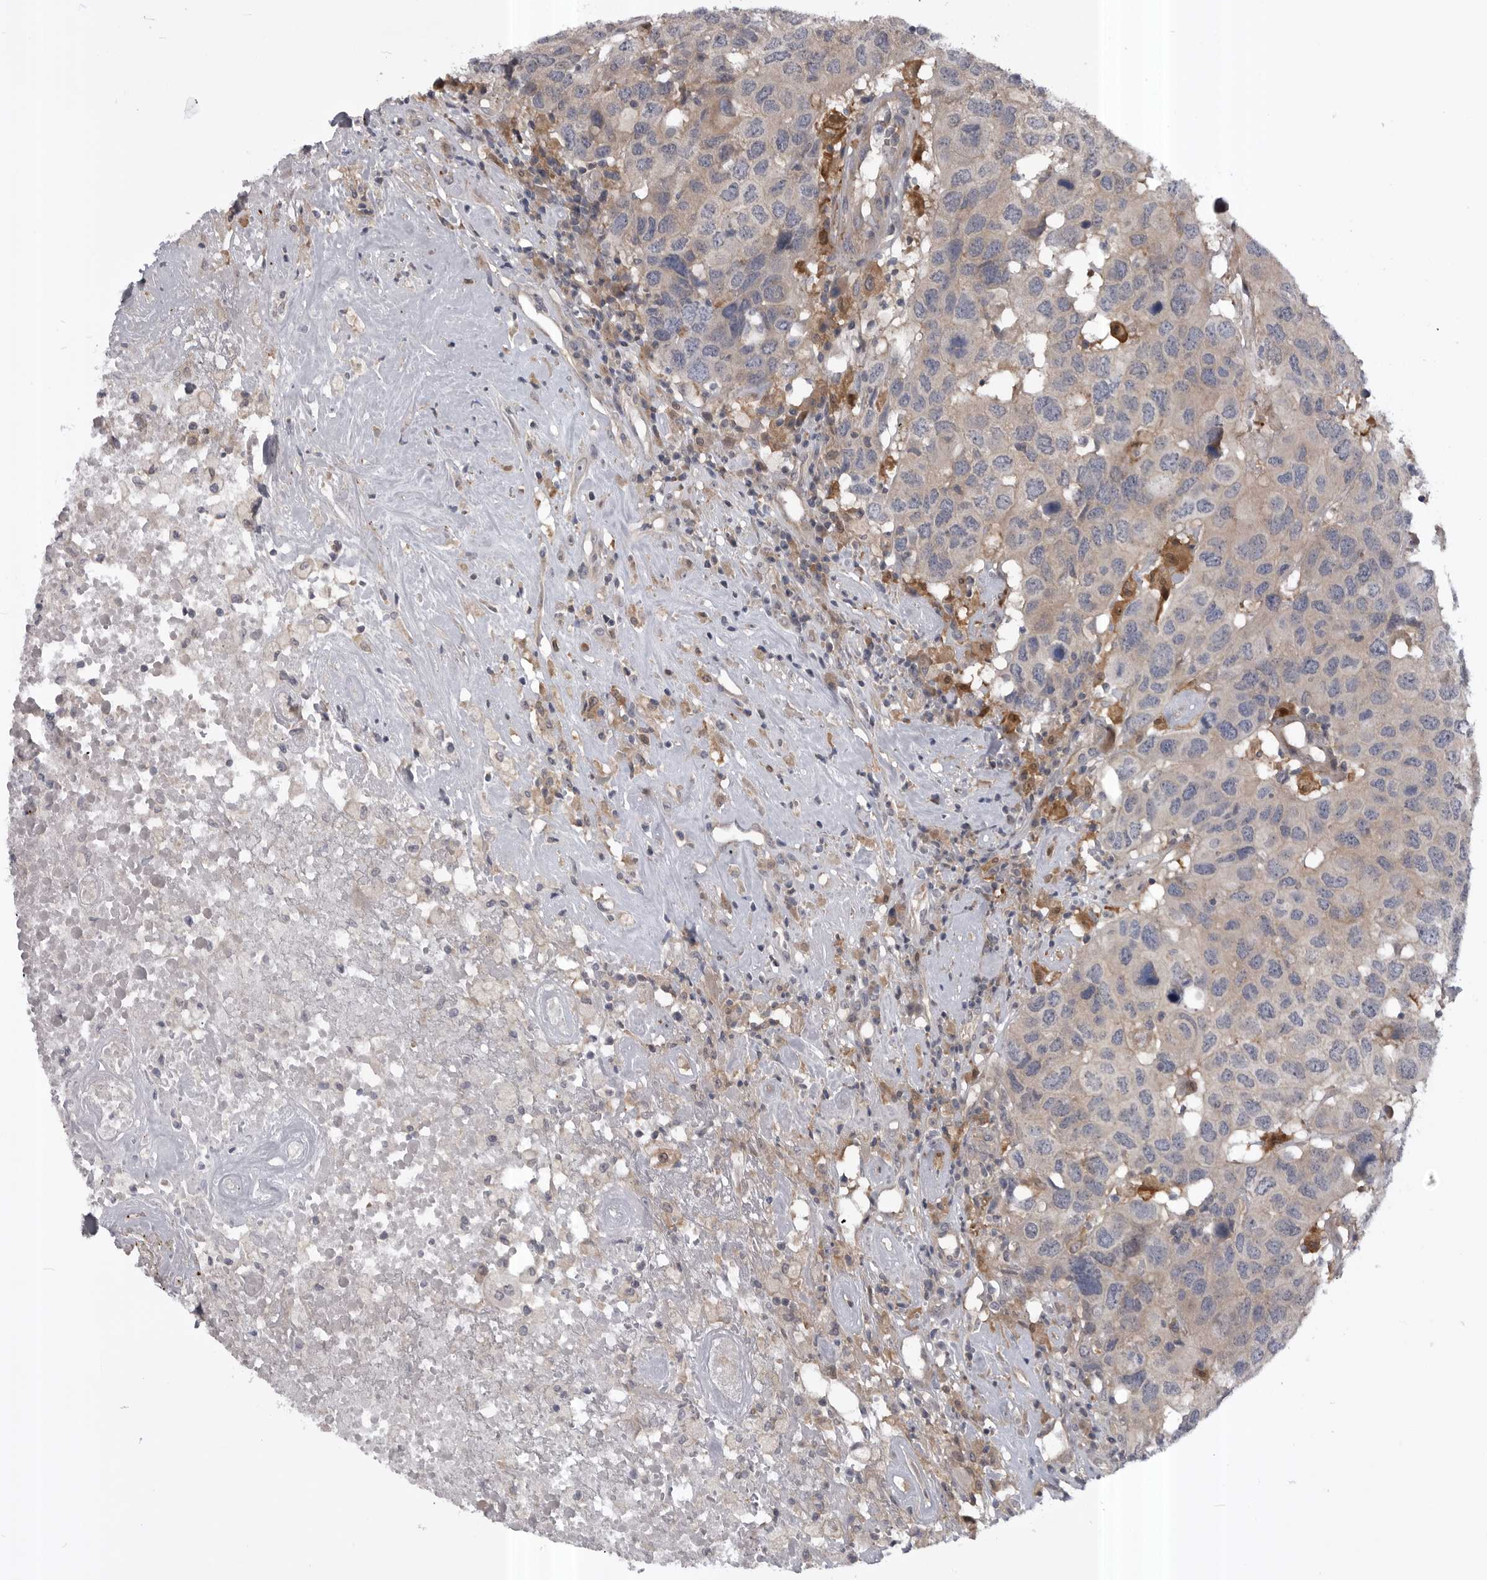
{"staining": {"intensity": "negative", "quantity": "none", "location": "none"}, "tissue": "head and neck cancer", "cell_type": "Tumor cells", "image_type": "cancer", "snomed": [{"axis": "morphology", "description": "Squamous cell carcinoma, NOS"}, {"axis": "topography", "description": "Head-Neck"}], "caption": "Image shows no significant protein staining in tumor cells of head and neck cancer (squamous cell carcinoma).", "gene": "RAB3GAP2", "patient": {"sex": "male", "age": 66}}